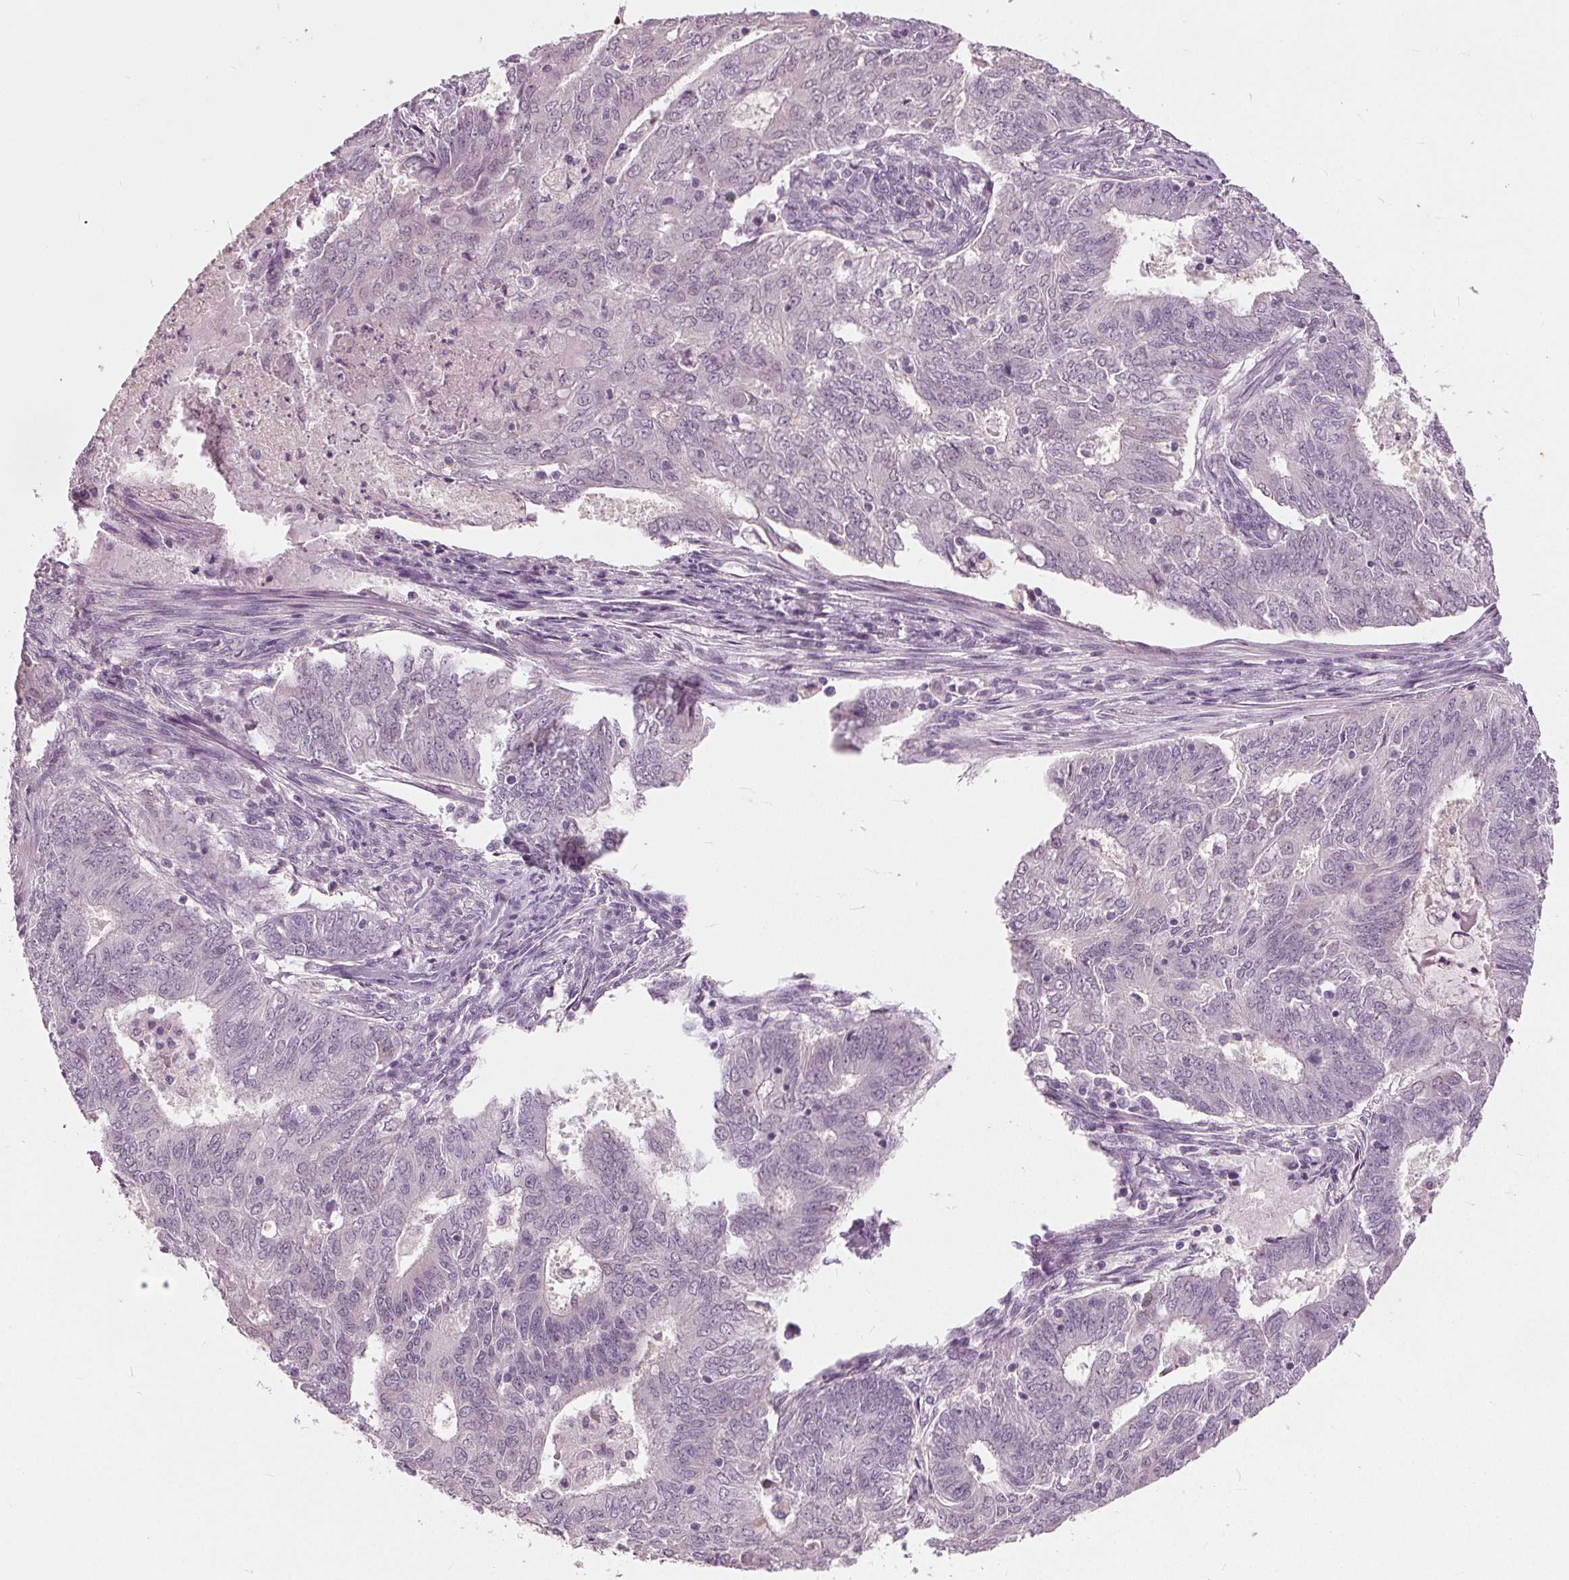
{"staining": {"intensity": "negative", "quantity": "none", "location": "none"}, "tissue": "endometrial cancer", "cell_type": "Tumor cells", "image_type": "cancer", "snomed": [{"axis": "morphology", "description": "Adenocarcinoma, NOS"}, {"axis": "topography", "description": "Endometrium"}], "caption": "A photomicrograph of human endometrial adenocarcinoma is negative for staining in tumor cells.", "gene": "TKFC", "patient": {"sex": "female", "age": 62}}